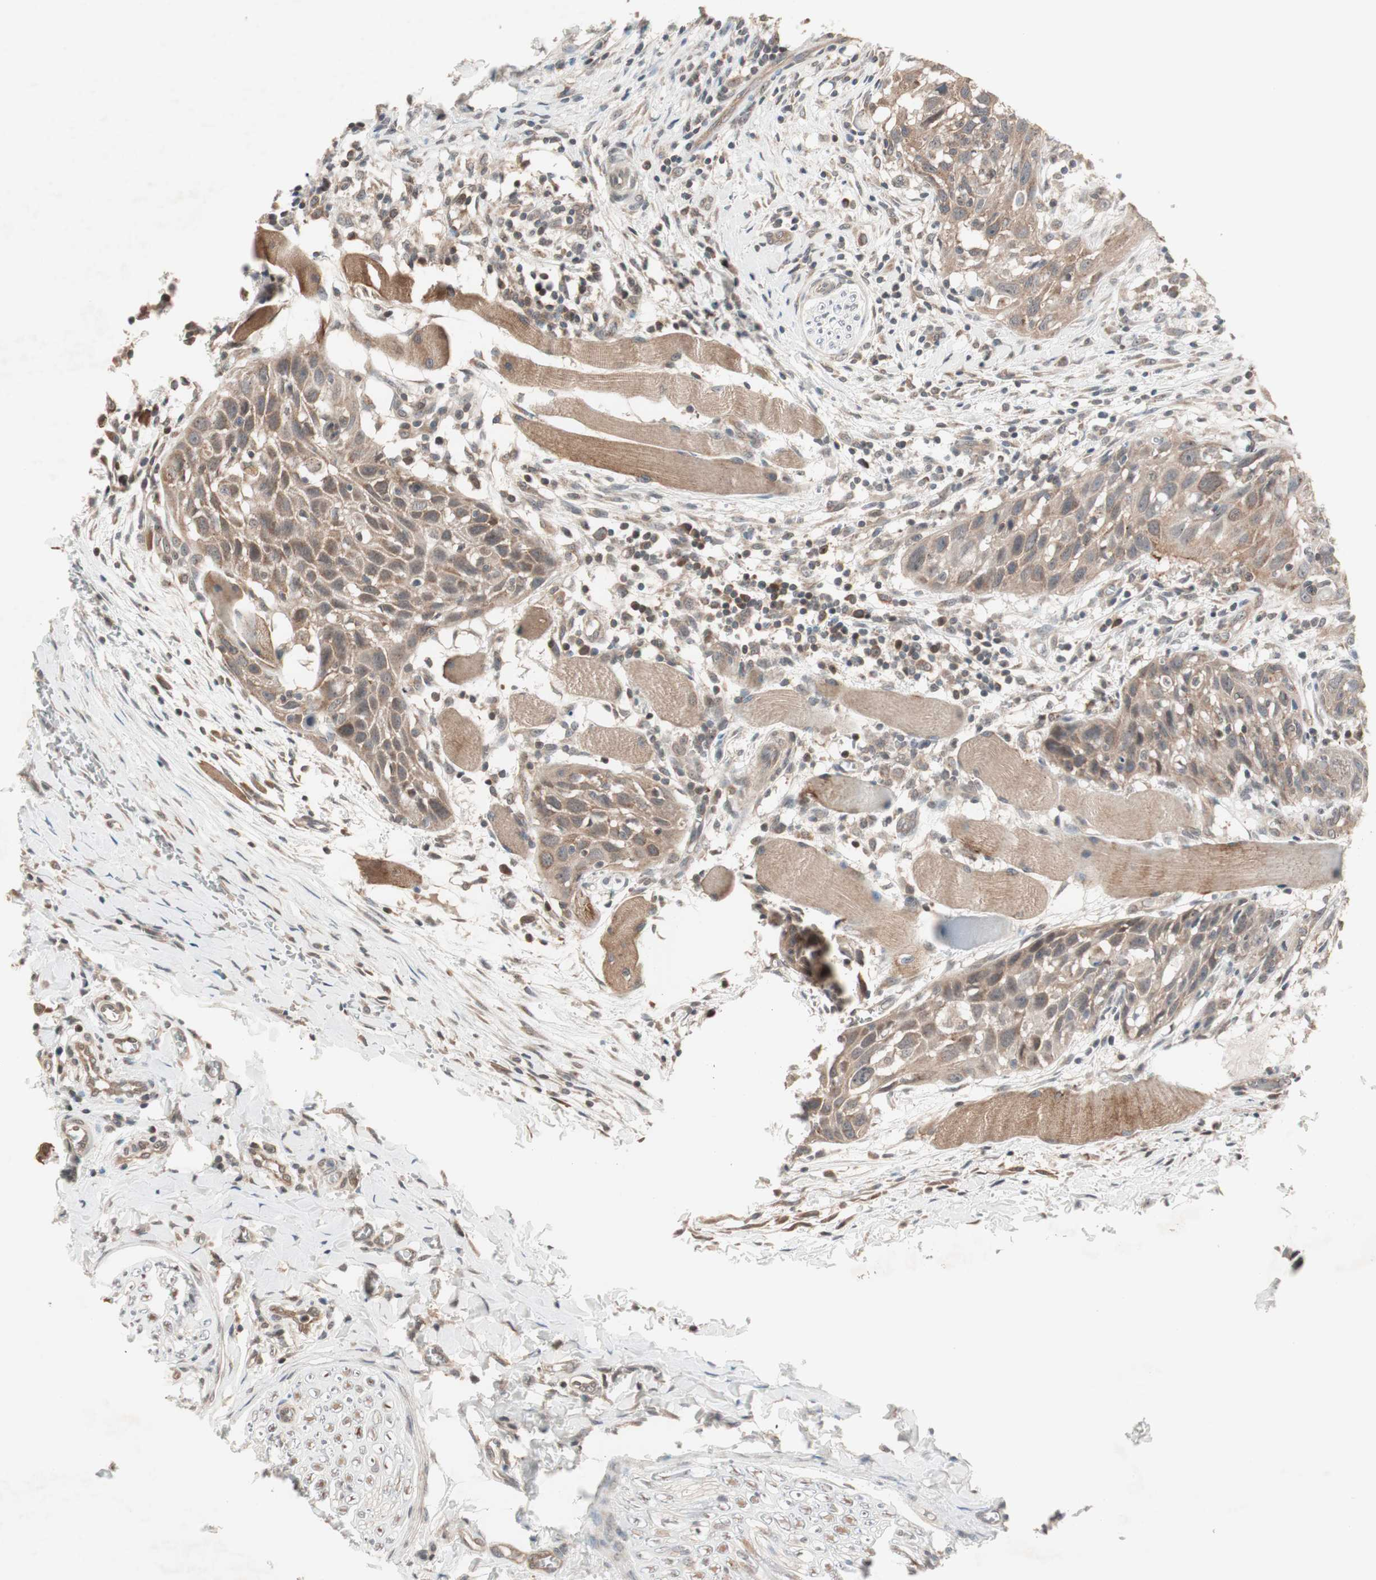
{"staining": {"intensity": "weak", "quantity": ">75%", "location": "cytoplasmic/membranous"}, "tissue": "head and neck cancer", "cell_type": "Tumor cells", "image_type": "cancer", "snomed": [{"axis": "morphology", "description": "Normal tissue, NOS"}, {"axis": "morphology", "description": "Squamous cell carcinoma, NOS"}, {"axis": "topography", "description": "Oral tissue"}, {"axis": "topography", "description": "Head-Neck"}], "caption": "A photomicrograph showing weak cytoplasmic/membranous staining in approximately >75% of tumor cells in squamous cell carcinoma (head and neck), as visualized by brown immunohistochemical staining.", "gene": "FBXO5", "patient": {"sex": "female", "age": 50}}